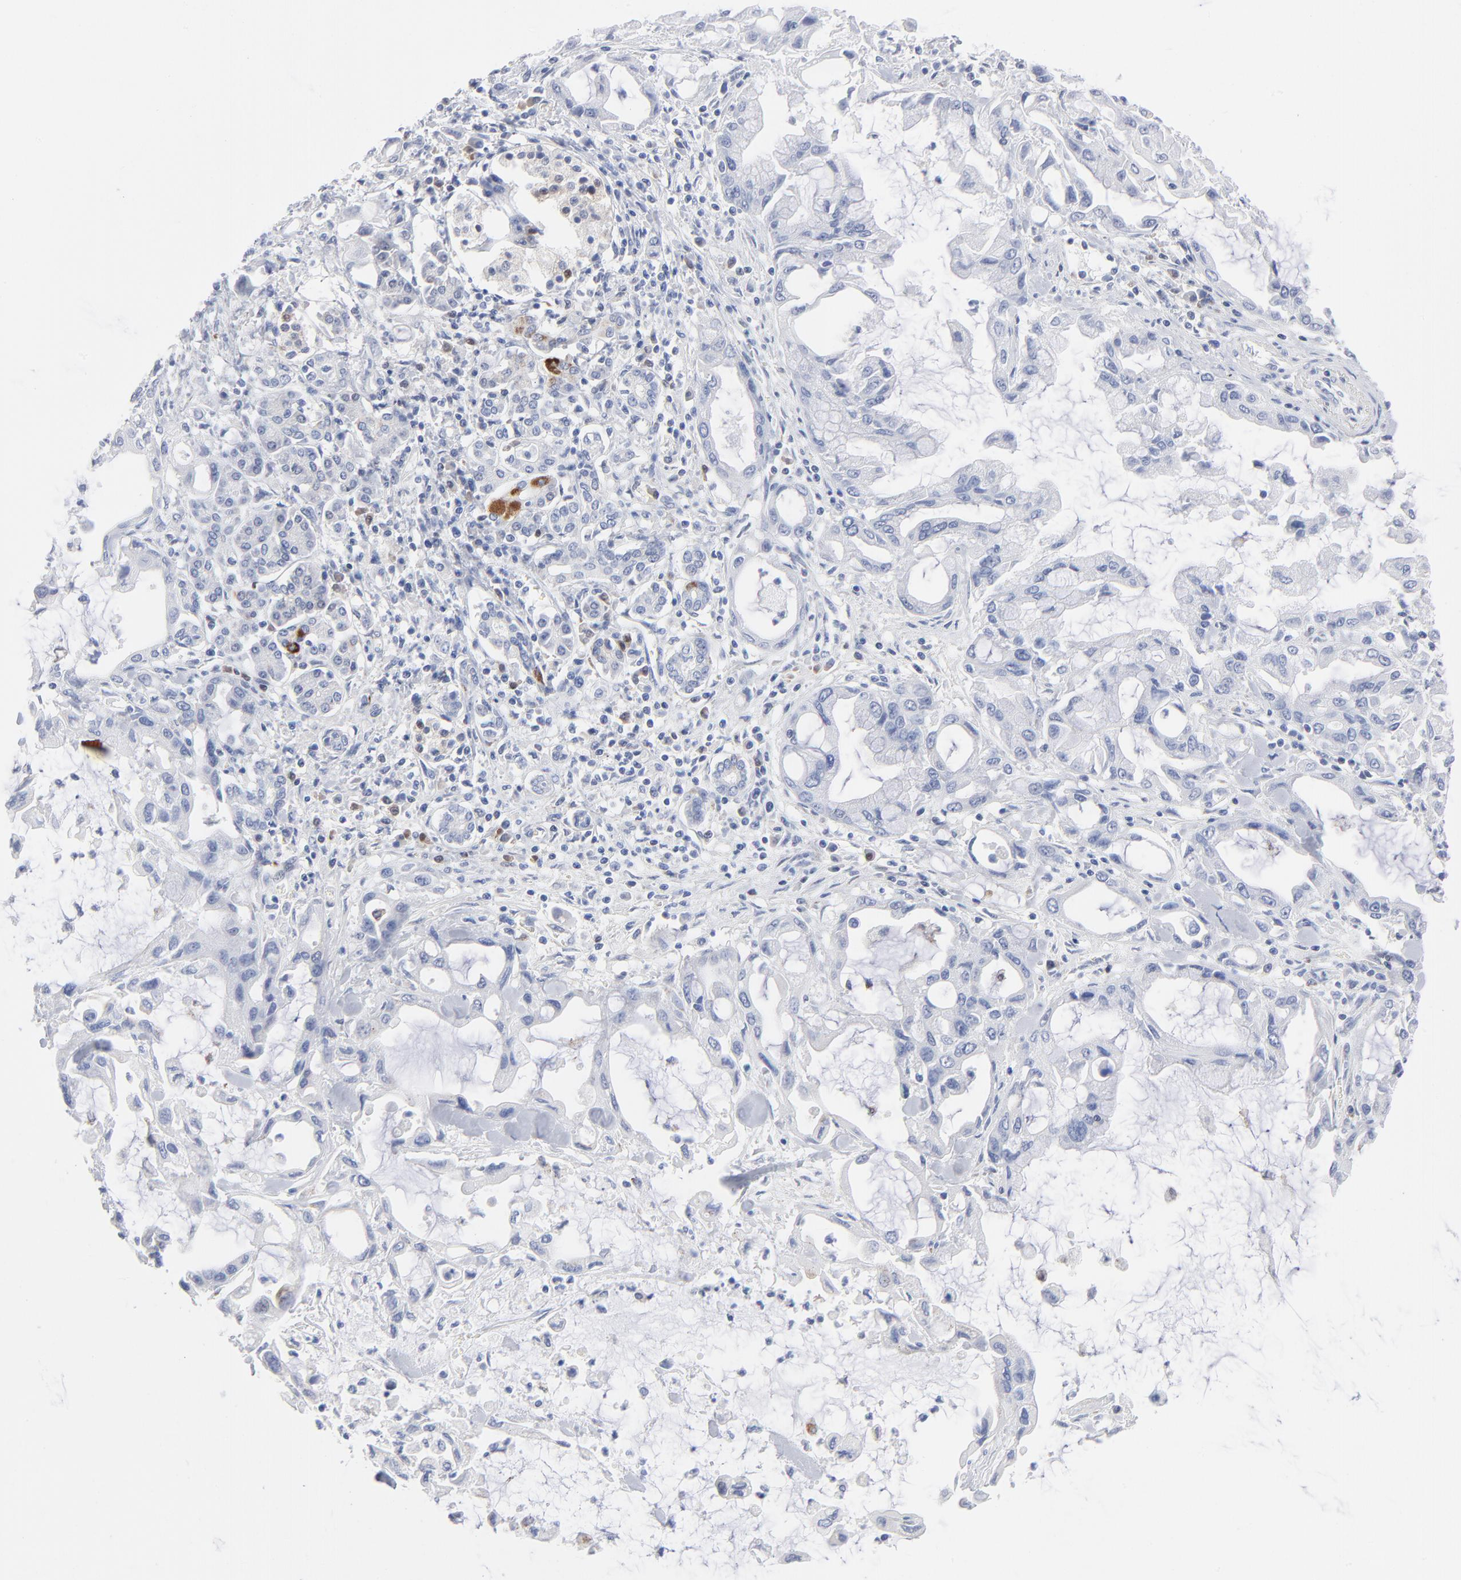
{"staining": {"intensity": "negative", "quantity": "none", "location": "none"}, "tissue": "pancreatic cancer", "cell_type": "Tumor cells", "image_type": "cancer", "snomed": [{"axis": "morphology", "description": "Adenocarcinoma, NOS"}, {"axis": "topography", "description": "Pancreas"}], "caption": "Tumor cells show no significant protein expression in pancreatic cancer.", "gene": "CHCHD10", "patient": {"sex": "female", "age": 57}}